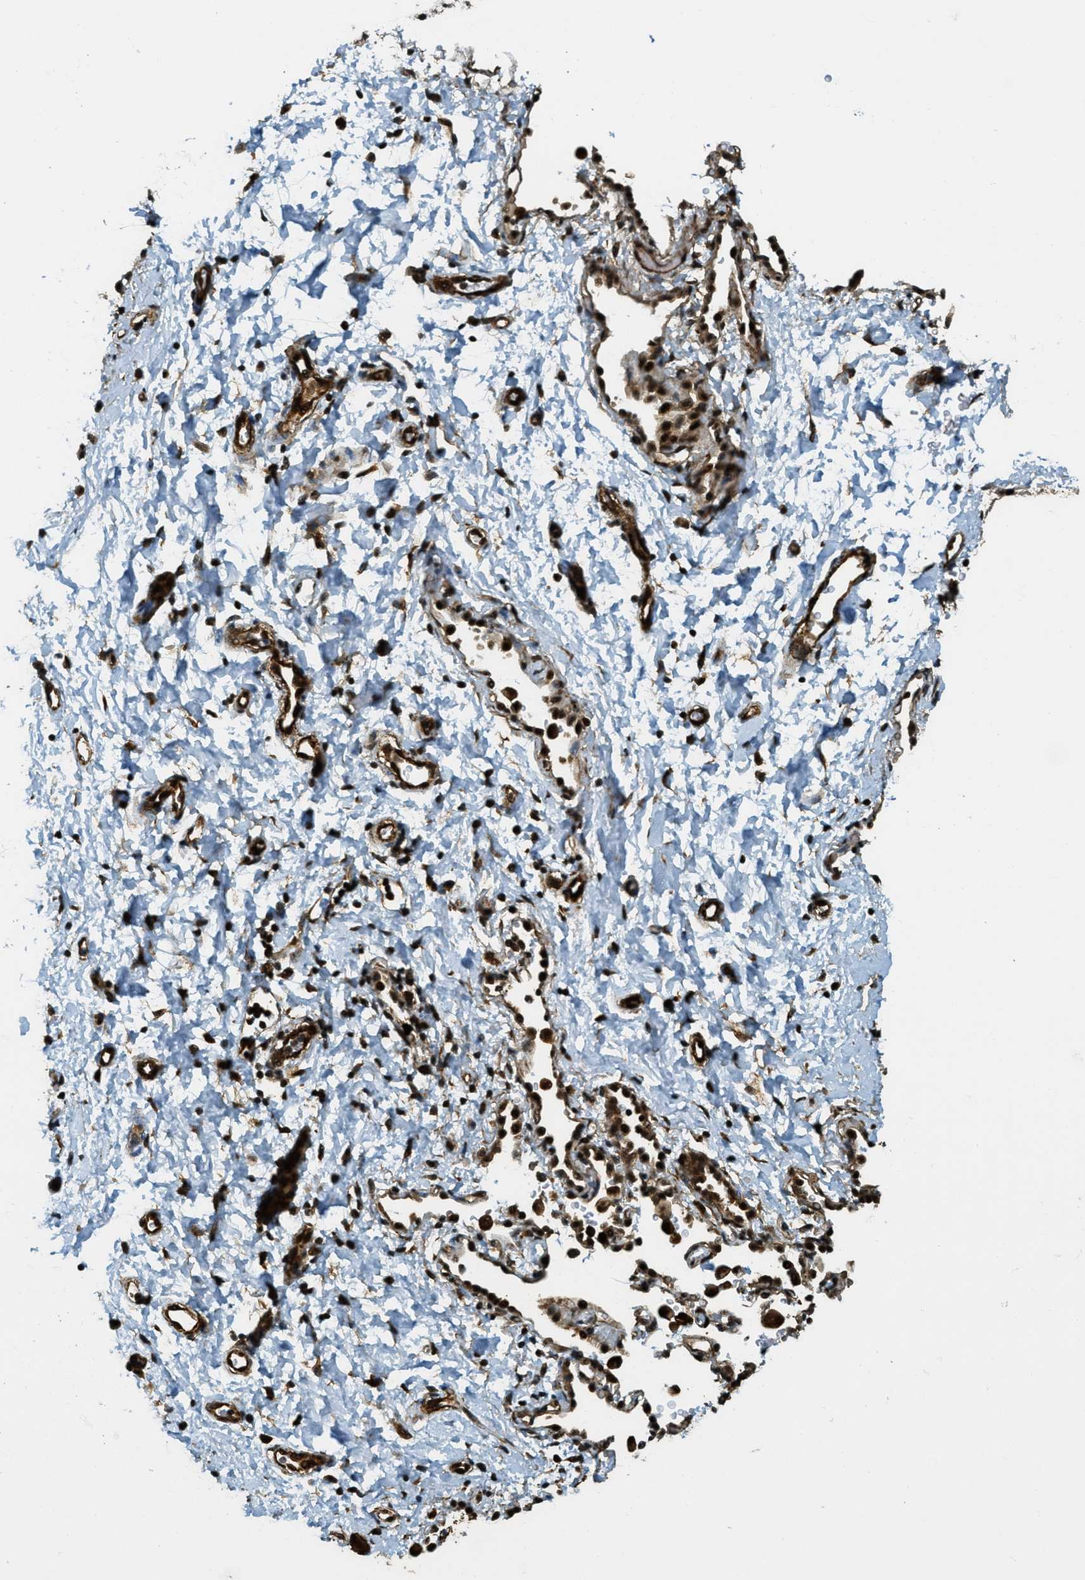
{"staining": {"intensity": "strong", "quantity": ">75%", "location": "nuclear"}, "tissue": "adipose tissue", "cell_type": "Adipocytes", "image_type": "normal", "snomed": [{"axis": "morphology", "description": "Normal tissue, NOS"}, {"axis": "topography", "description": "Cartilage tissue"}, {"axis": "topography", "description": "Bronchus"}], "caption": "The histopathology image displays immunohistochemical staining of benign adipose tissue. There is strong nuclear staining is appreciated in approximately >75% of adipocytes.", "gene": "CFAP36", "patient": {"sex": "female", "age": 53}}